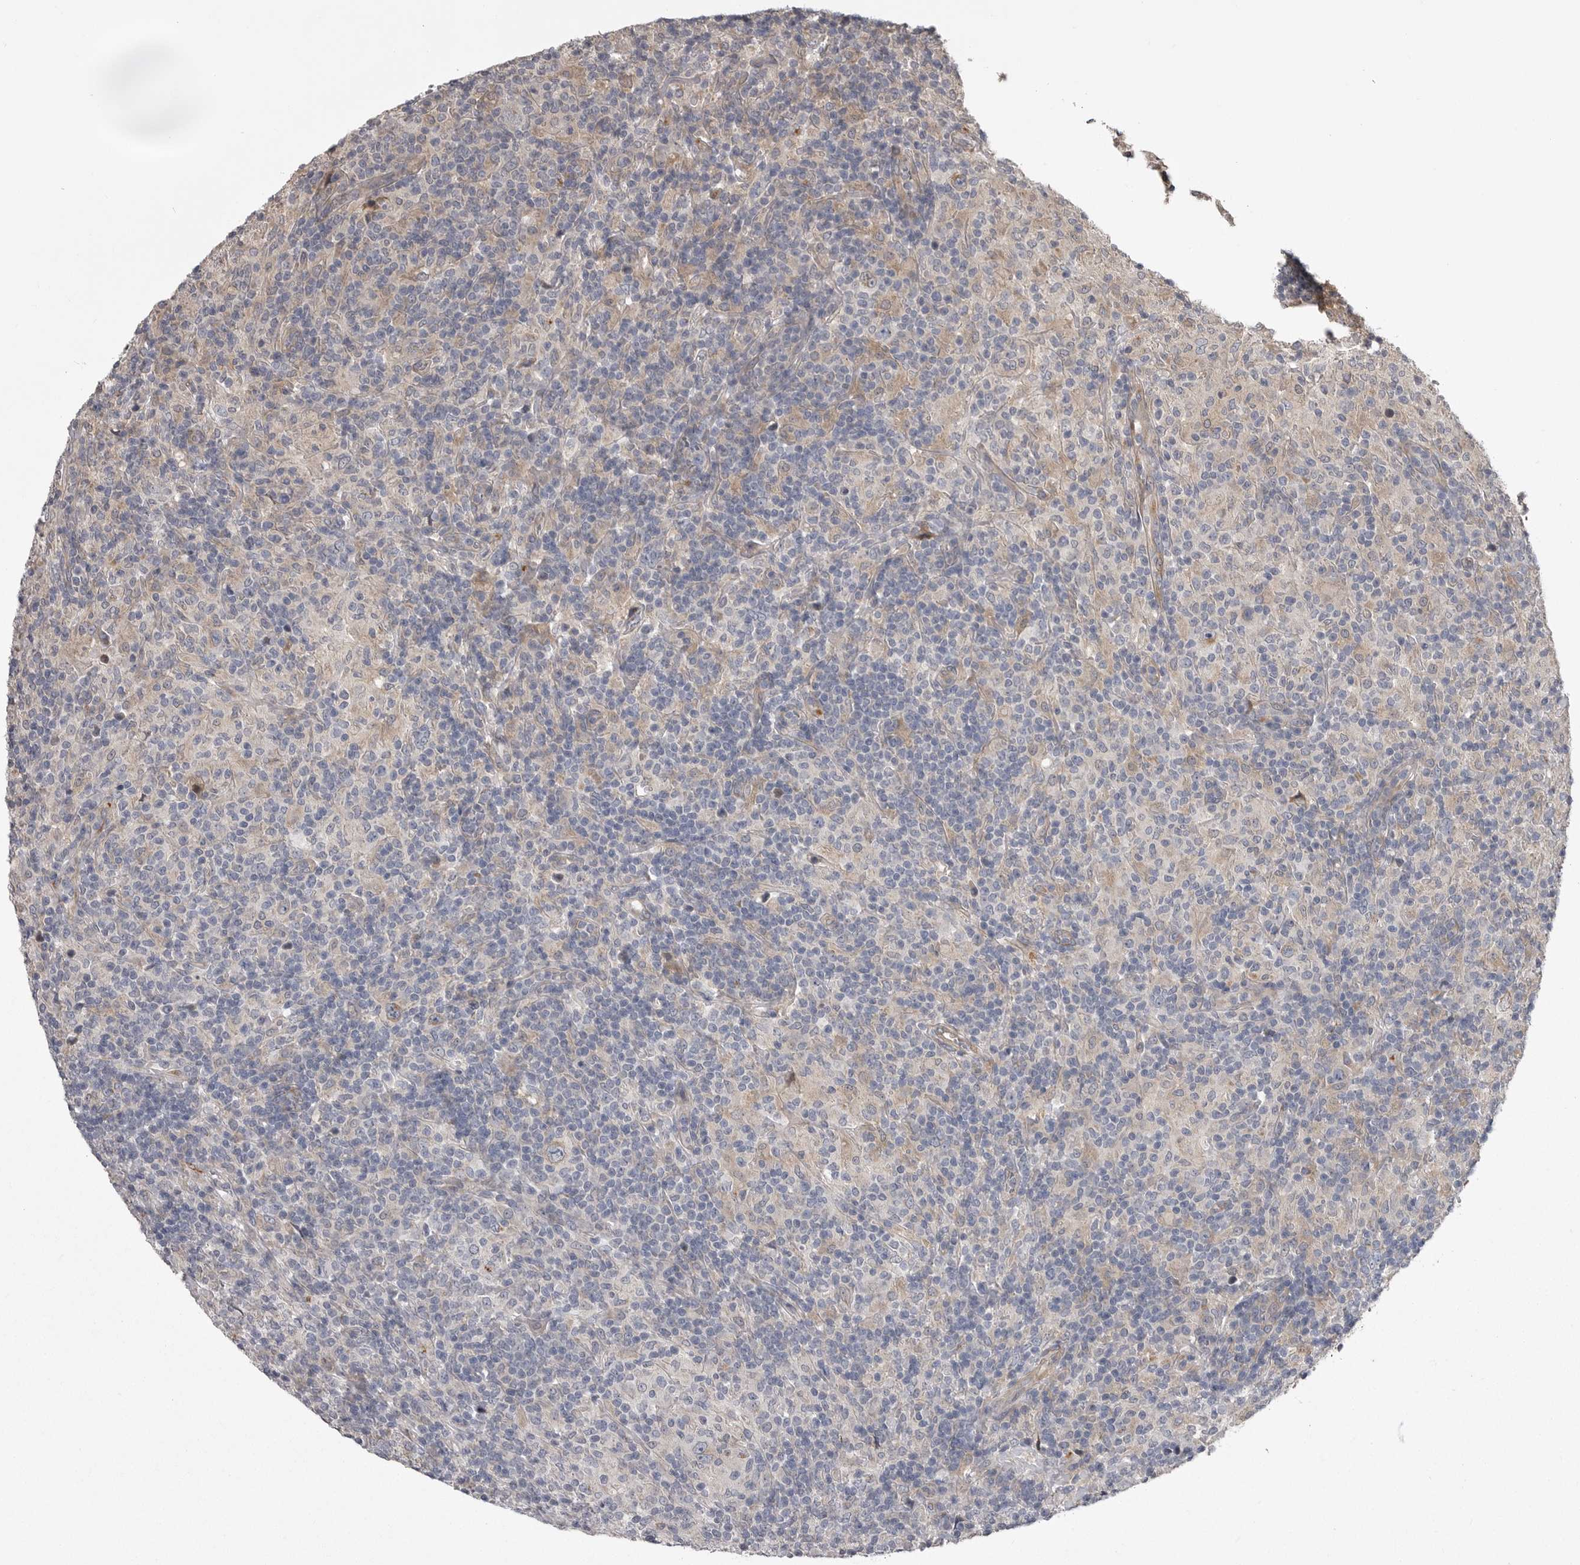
{"staining": {"intensity": "negative", "quantity": "none", "location": "none"}, "tissue": "lymphoma", "cell_type": "Tumor cells", "image_type": "cancer", "snomed": [{"axis": "morphology", "description": "Hodgkin's disease, NOS"}, {"axis": "topography", "description": "Lymph node"}], "caption": "DAB immunohistochemical staining of Hodgkin's disease displays no significant expression in tumor cells.", "gene": "ZNRF1", "patient": {"sex": "male", "age": 70}}